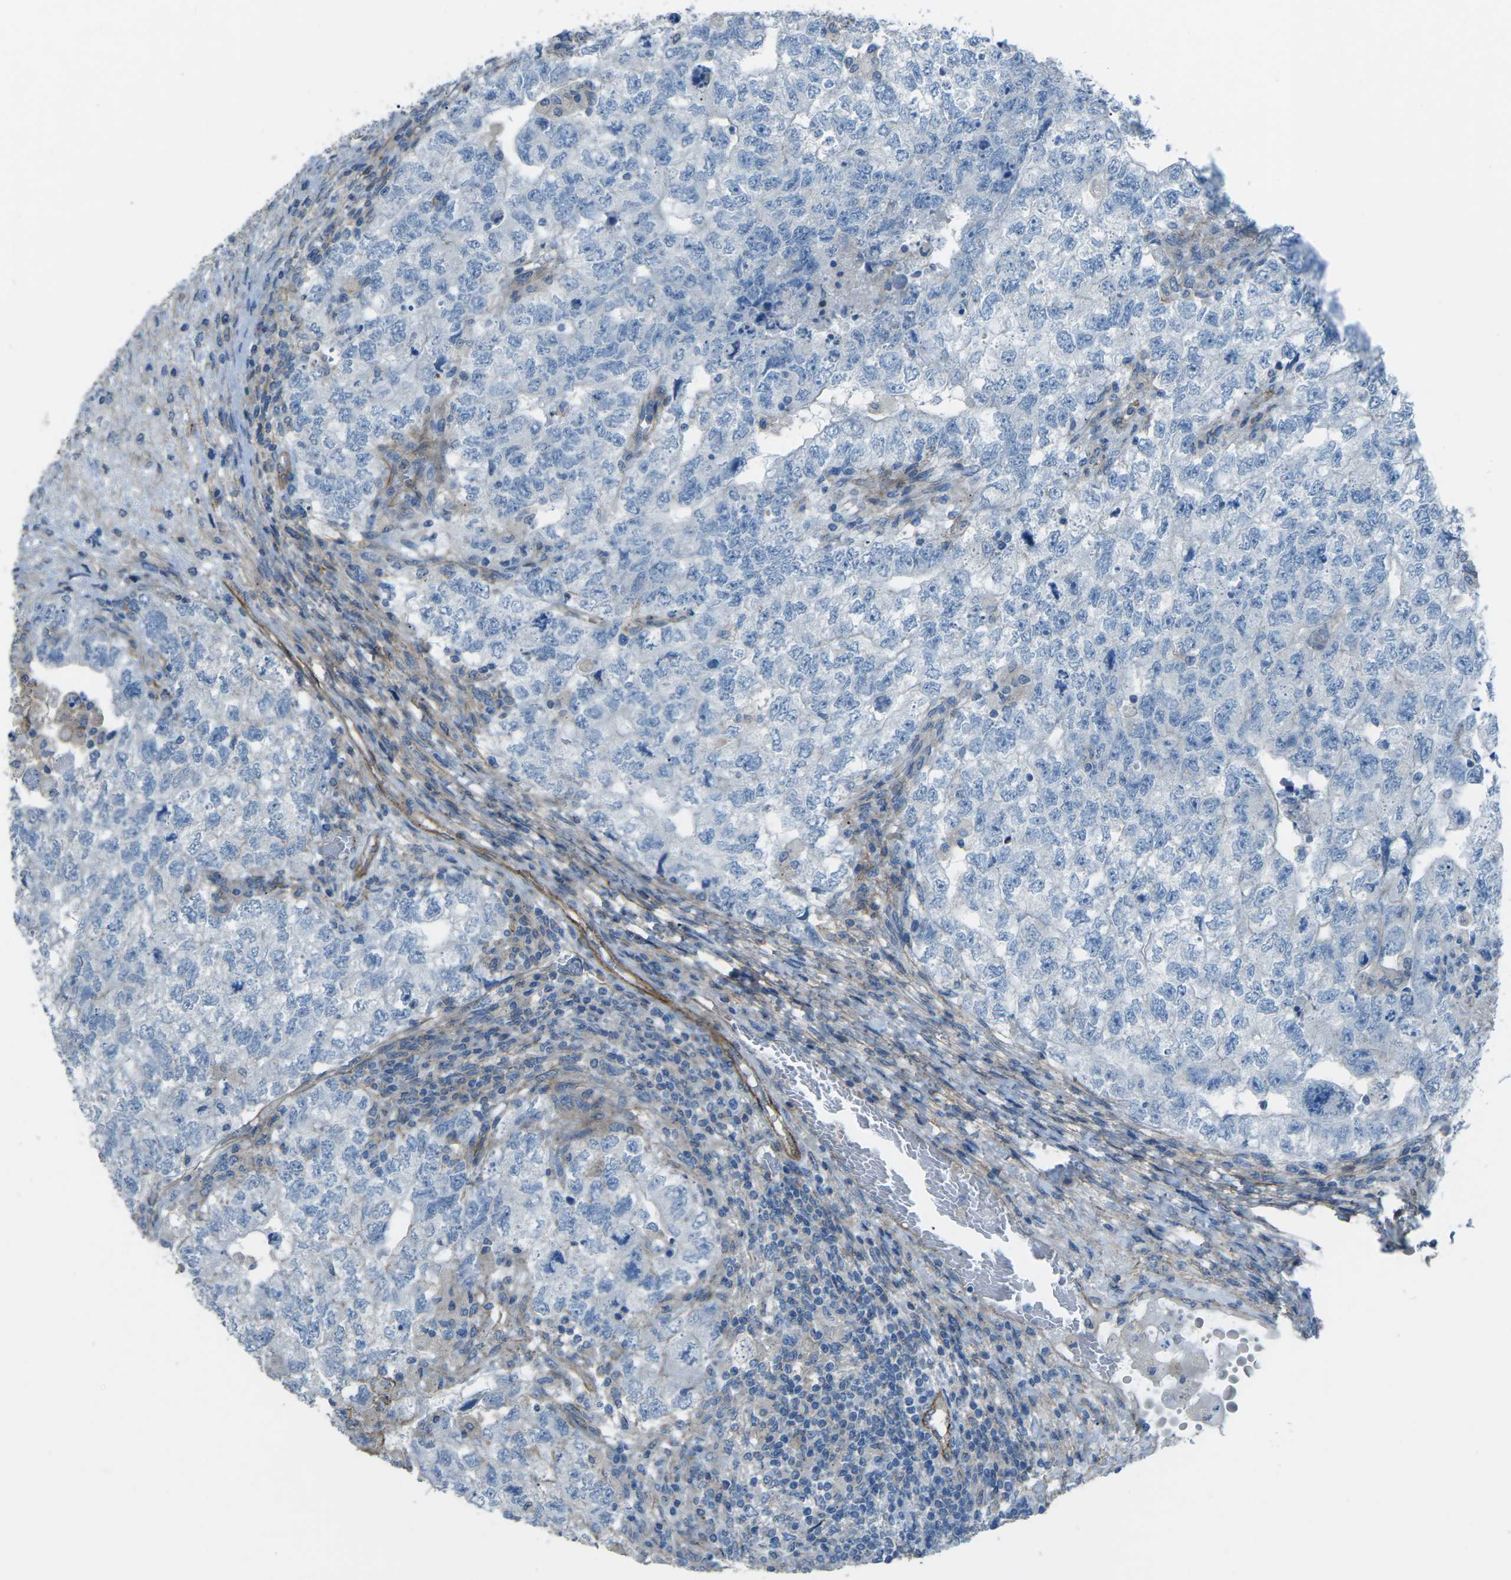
{"staining": {"intensity": "negative", "quantity": "none", "location": "none"}, "tissue": "testis cancer", "cell_type": "Tumor cells", "image_type": "cancer", "snomed": [{"axis": "morphology", "description": "Carcinoma, Embryonal, NOS"}, {"axis": "topography", "description": "Testis"}], "caption": "High power microscopy histopathology image of an immunohistochemistry micrograph of testis embryonal carcinoma, revealing no significant staining in tumor cells.", "gene": "UTRN", "patient": {"sex": "male", "age": 36}}